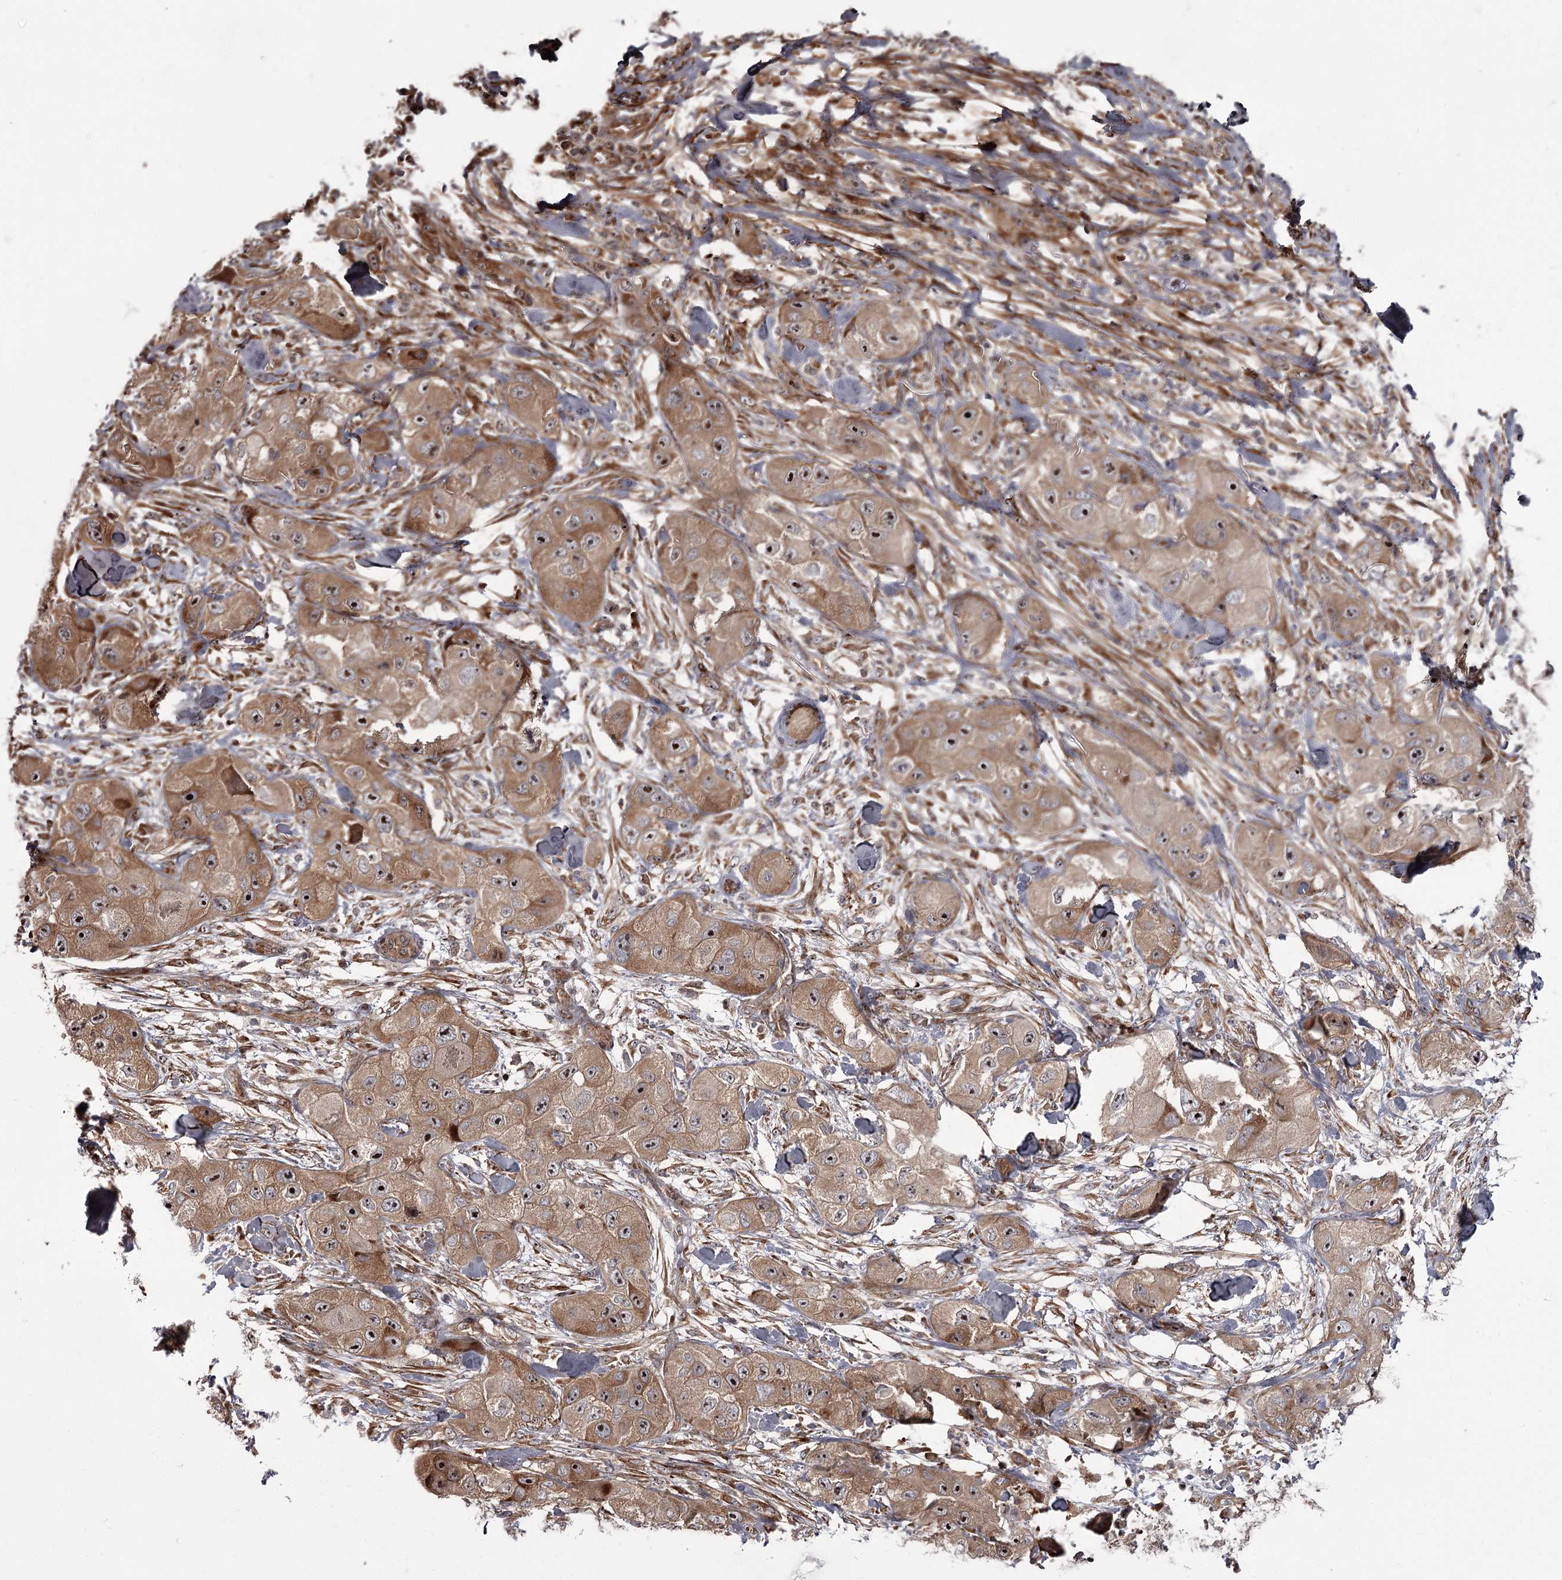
{"staining": {"intensity": "strong", "quantity": "25%-75%", "location": "cytoplasmic/membranous,nuclear"}, "tissue": "skin cancer", "cell_type": "Tumor cells", "image_type": "cancer", "snomed": [{"axis": "morphology", "description": "Squamous cell carcinoma, NOS"}, {"axis": "topography", "description": "Skin"}, {"axis": "topography", "description": "Subcutis"}], "caption": "Squamous cell carcinoma (skin) stained with IHC shows strong cytoplasmic/membranous and nuclear expression in approximately 25%-75% of tumor cells. Using DAB (brown) and hematoxylin (blue) stains, captured at high magnification using brightfield microscopy.", "gene": "THAP9", "patient": {"sex": "male", "age": 73}}